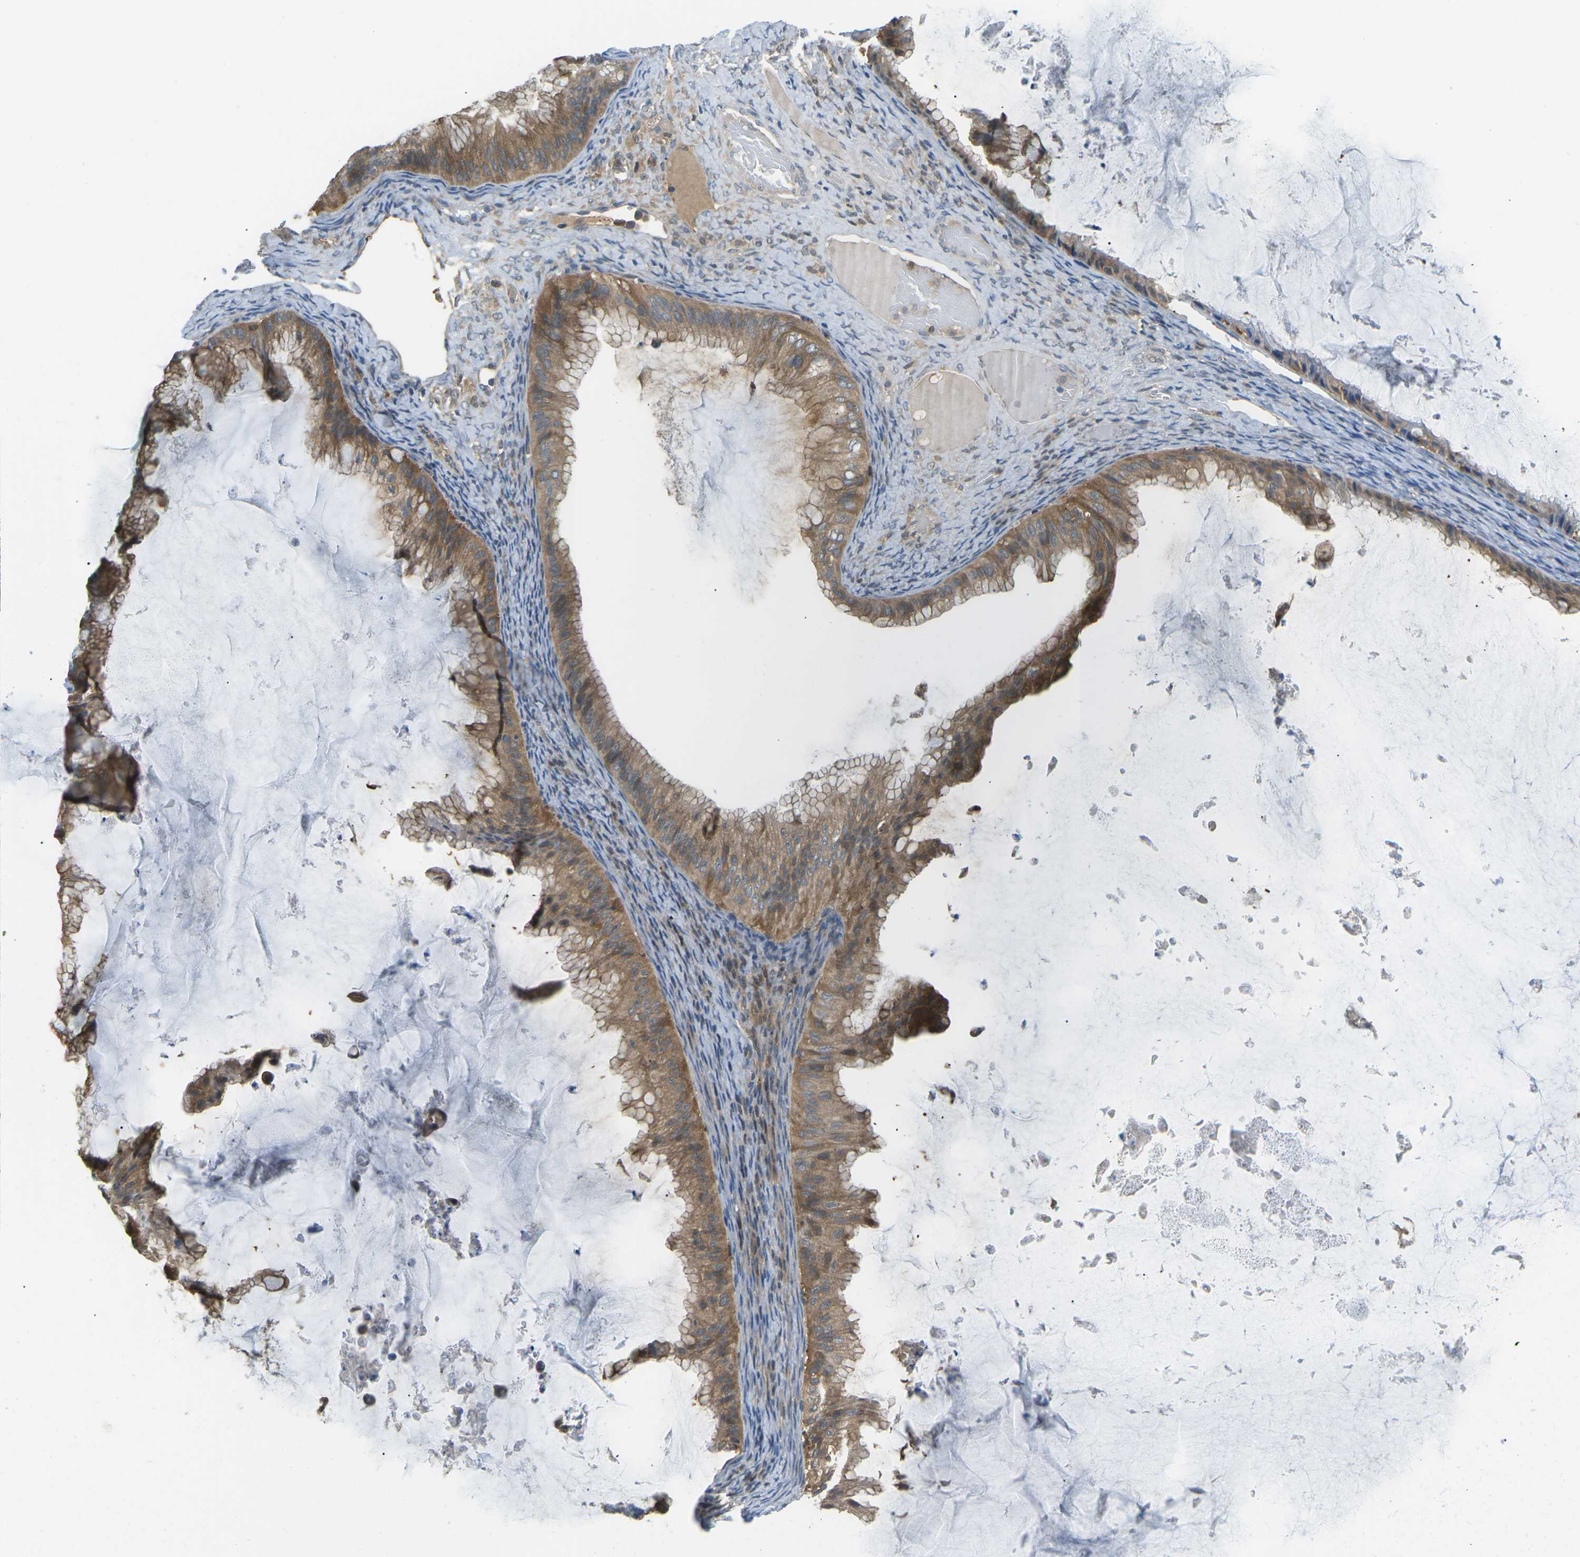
{"staining": {"intensity": "moderate", "quantity": ">75%", "location": "cytoplasmic/membranous"}, "tissue": "ovarian cancer", "cell_type": "Tumor cells", "image_type": "cancer", "snomed": [{"axis": "morphology", "description": "Cystadenocarcinoma, mucinous, NOS"}, {"axis": "topography", "description": "Ovary"}], "caption": "IHC (DAB) staining of ovarian cancer (mucinous cystadenocarcinoma) displays moderate cytoplasmic/membranous protein positivity in about >75% of tumor cells.", "gene": "PIEZO2", "patient": {"sex": "female", "age": 61}}